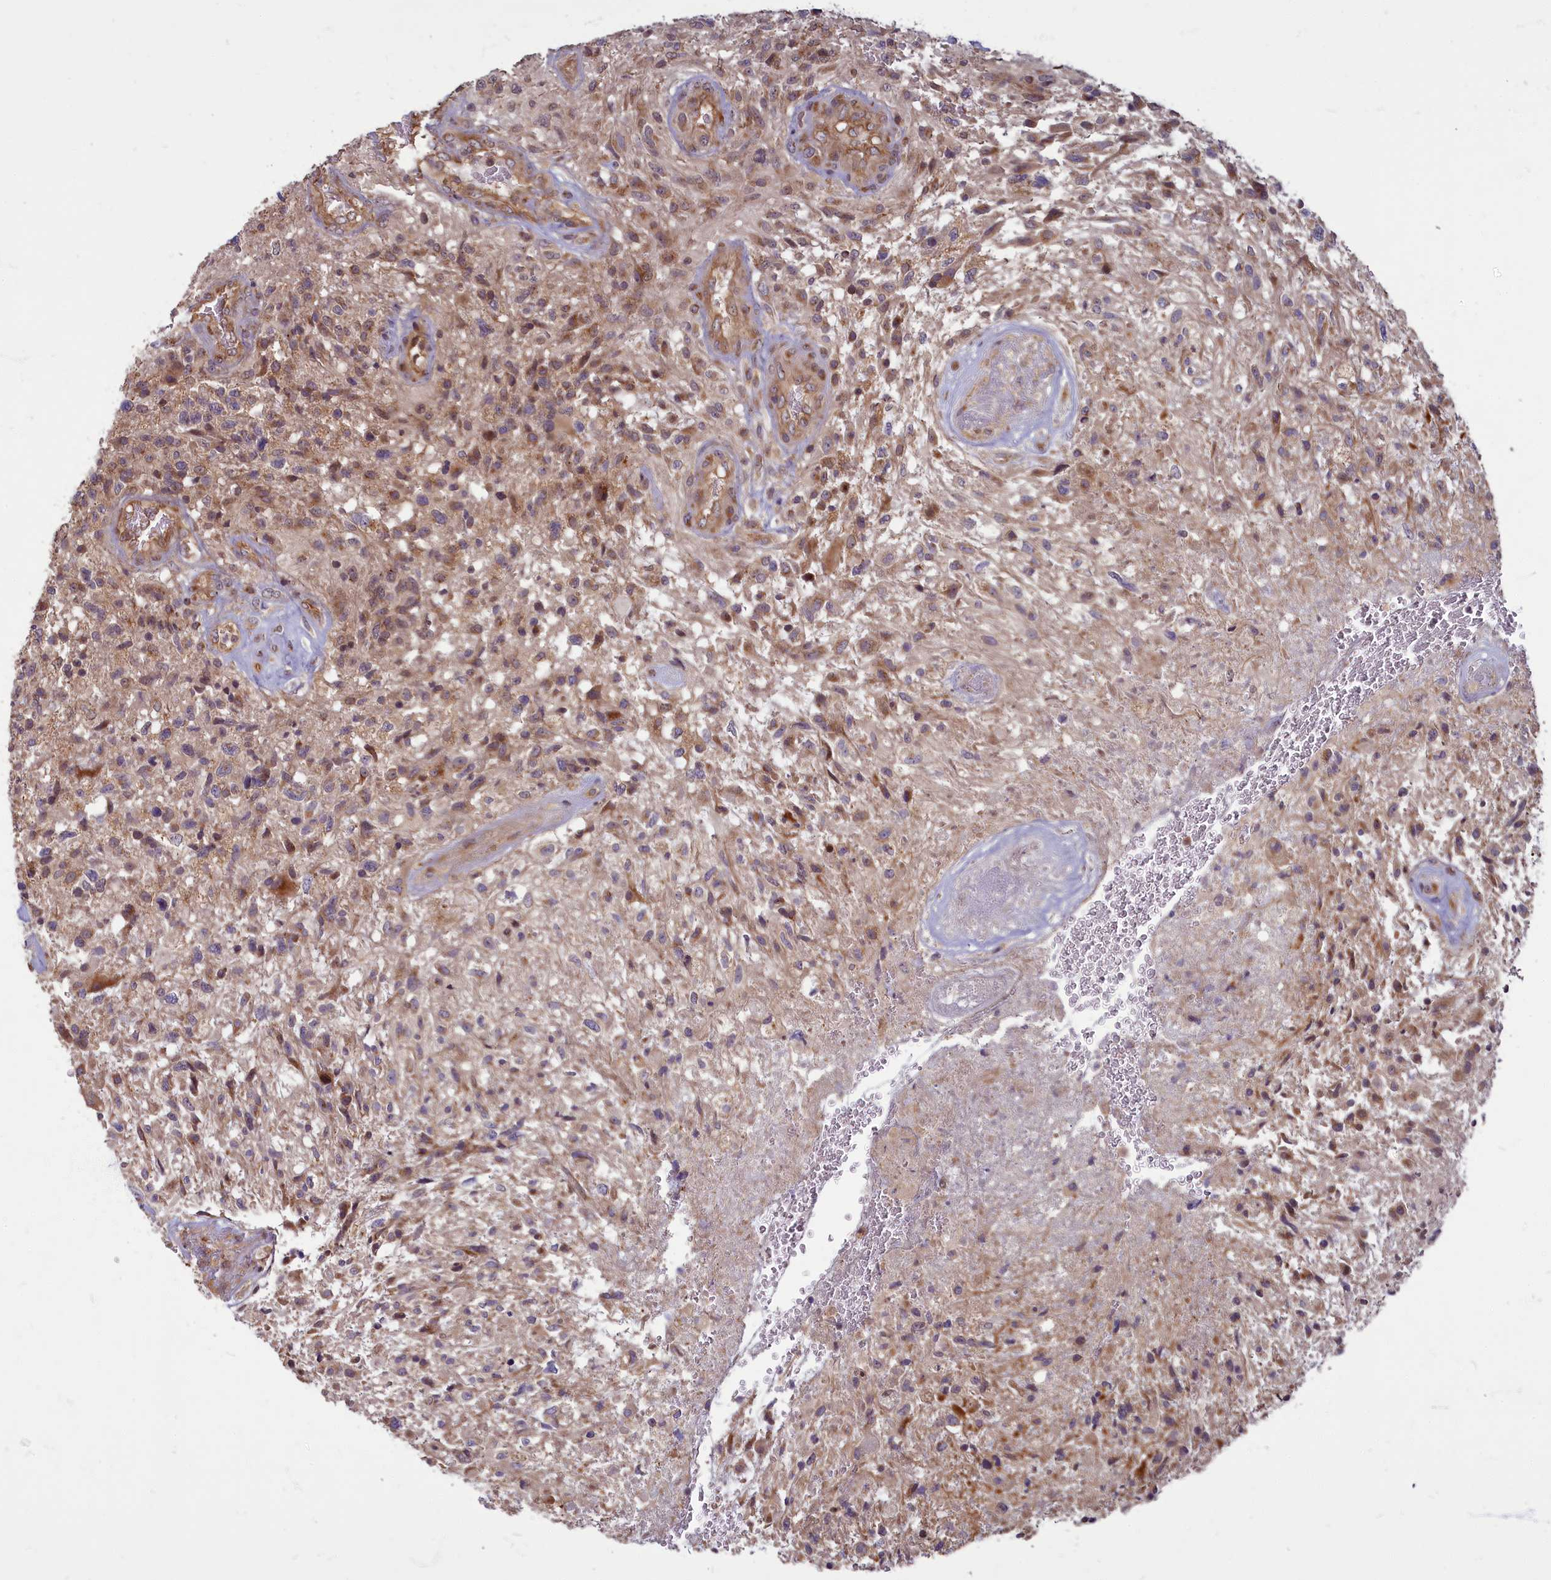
{"staining": {"intensity": "moderate", "quantity": "25%-75%", "location": "cytoplasmic/membranous"}, "tissue": "glioma", "cell_type": "Tumor cells", "image_type": "cancer", "snomed": [{"axis": "morphology", "description": "Glioma, malignant, High grade"}, {"axis": "topography", "description": "Brain"}], "caption": "This photomicrograph reveals immunohistochemistry staining of human glioma, with medium moderate cytoplasmic/membranous expression in approximately 25%-75% of tumor cells.", "gene": "MYCBP", "patient": {"sex": "male", "age": 56}}